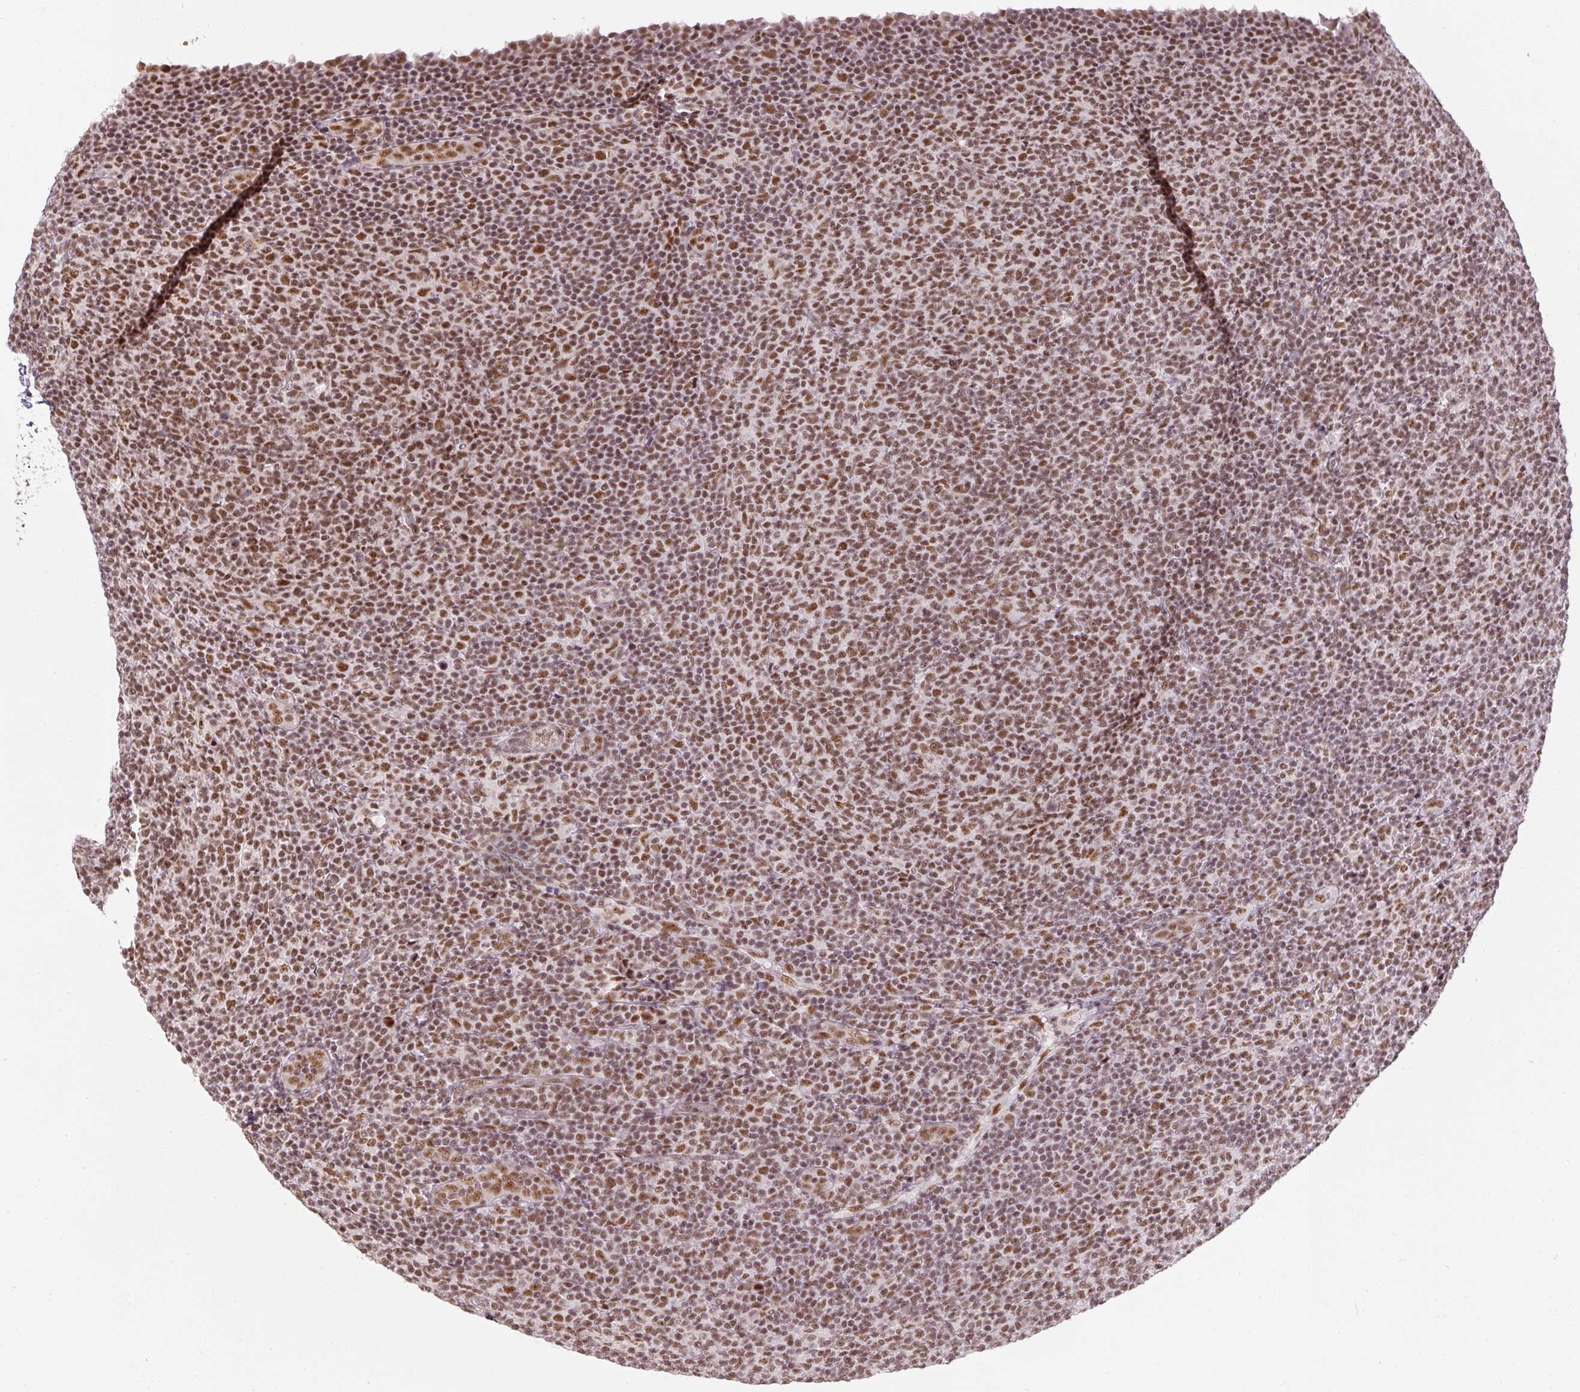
{"staining": {"intensity": "moderate", "quantity": ">75%", "location": "nuclear"}, "tissue": "lymphoma", "cell_type": "Tumor cells", "image_type": "cancer", "snomed": [{"axis": "morphology", "description": "Malignant lymphoma, non-Hodgkin's type, Low grade"}, {"axis": "topography", "description": "Lymph node"}], "caption": "Immunohistochemical staining of lymphoma shows medium levels of moderate nuclear positivity in about >75% of tumor cells. (DAB IHC with brightfield microscopy, high magnification).", "gene": "U2AF2", "patient": {"sex": "male", "age": 66}}